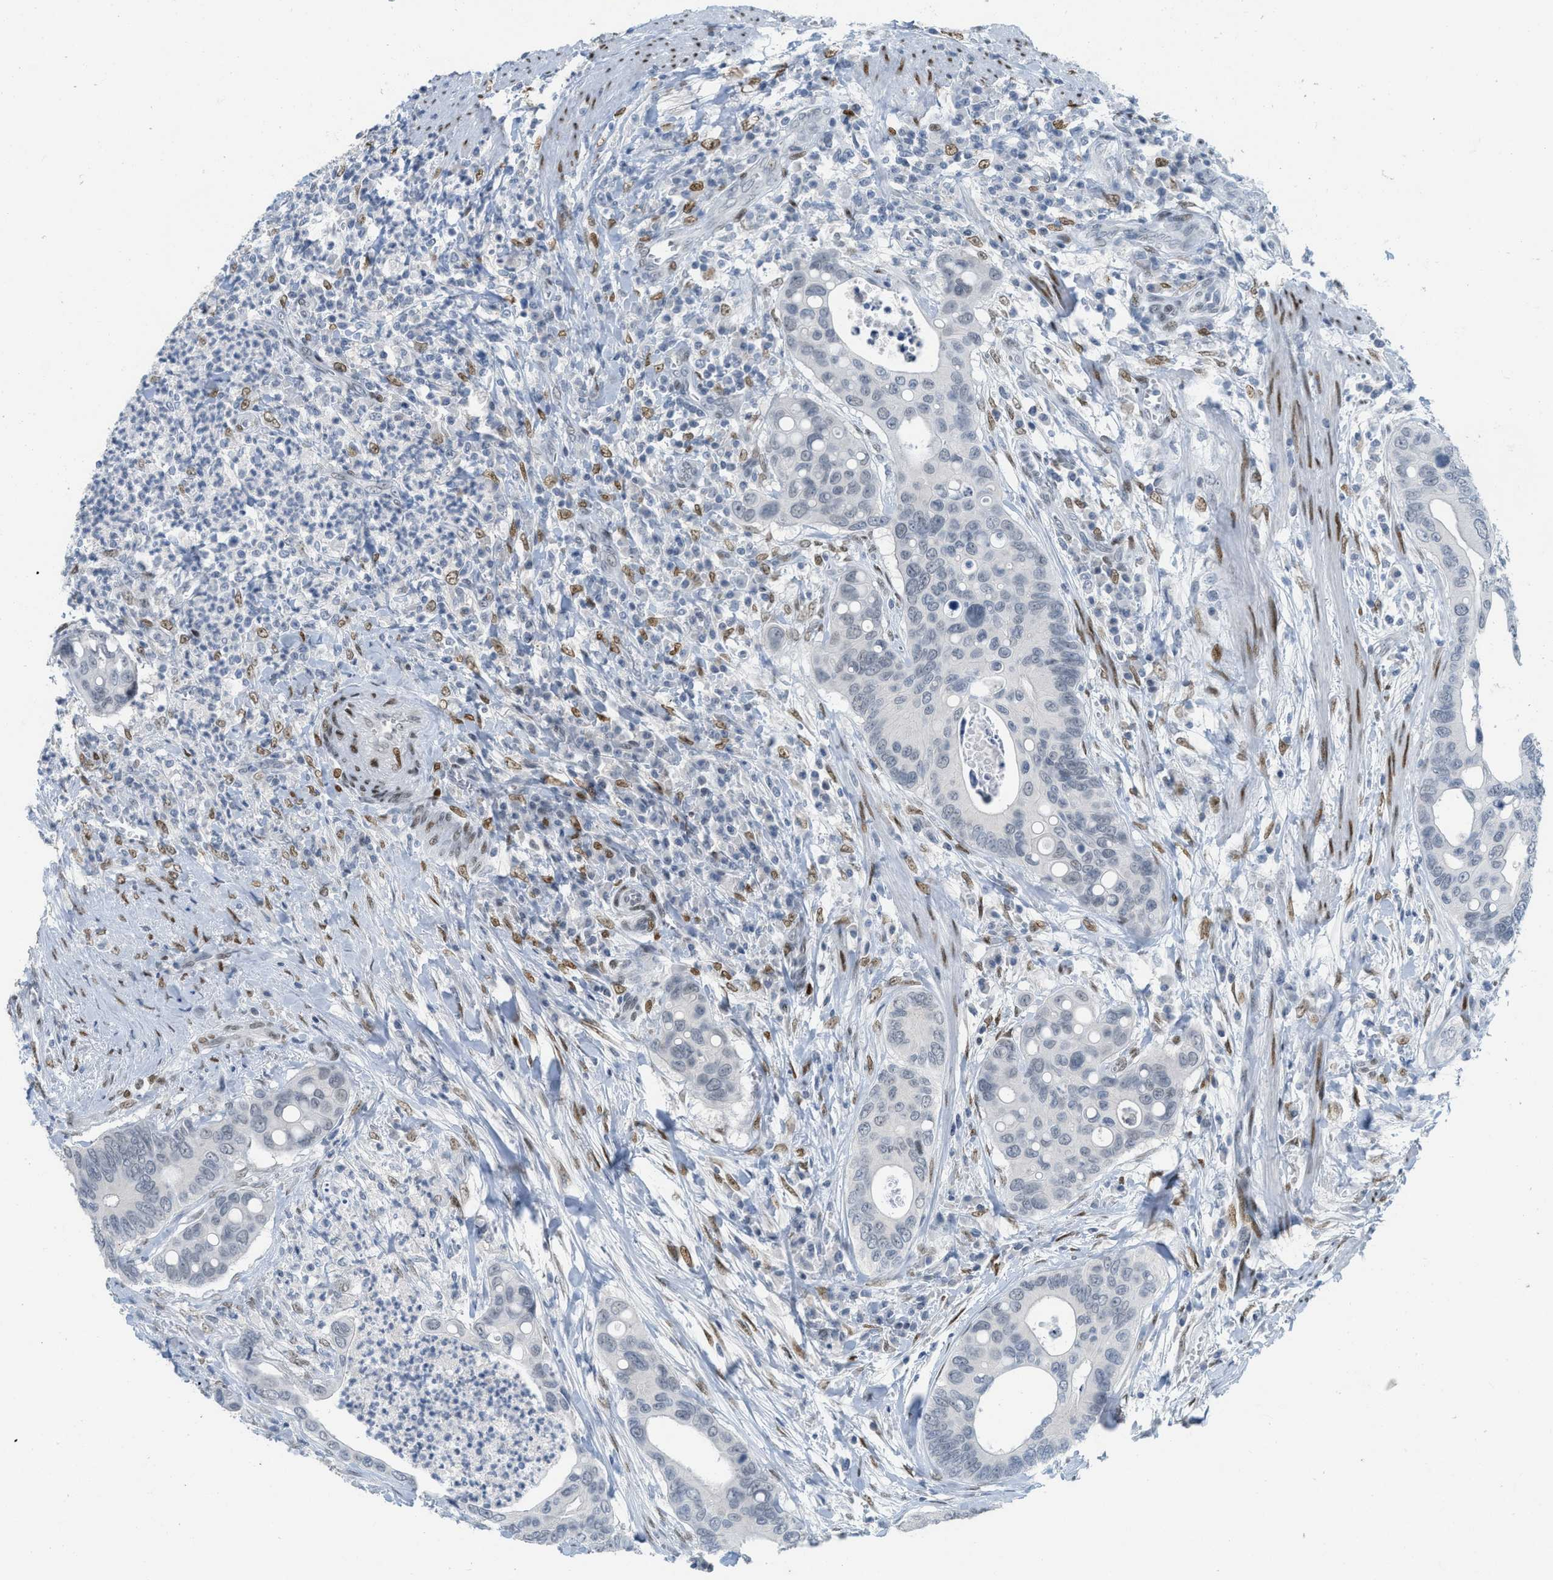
{"staining": {"intensity": "negative", "quantity": "none", "location": "none"}, "tissue": "colorectal cancer", "cell_type": "Tumor cells", "image_type": "cancer", "snomed": [{"axis": "morphology", "description": "Inflammation, NOS"}, {"axis": "morphology", "description": "Adenocarcinoma, NOS"}, {"axis": "topography", "description": "Colon"}], "caption": "An IHC image of colorectal cancer (adenocarcinoma) is shown. There is no staining in tumor cells of colorectal cancer (adenocarcinoma). (Stains: DAB (3,3'-diaminobenzidine) immunohistochemistry (IHC) with hematoxylin counter stain, Microscopy: brightfield microscopy at high magnification).", "gene": "PBX1", "patient": {"sex": "male", "age": 72}}